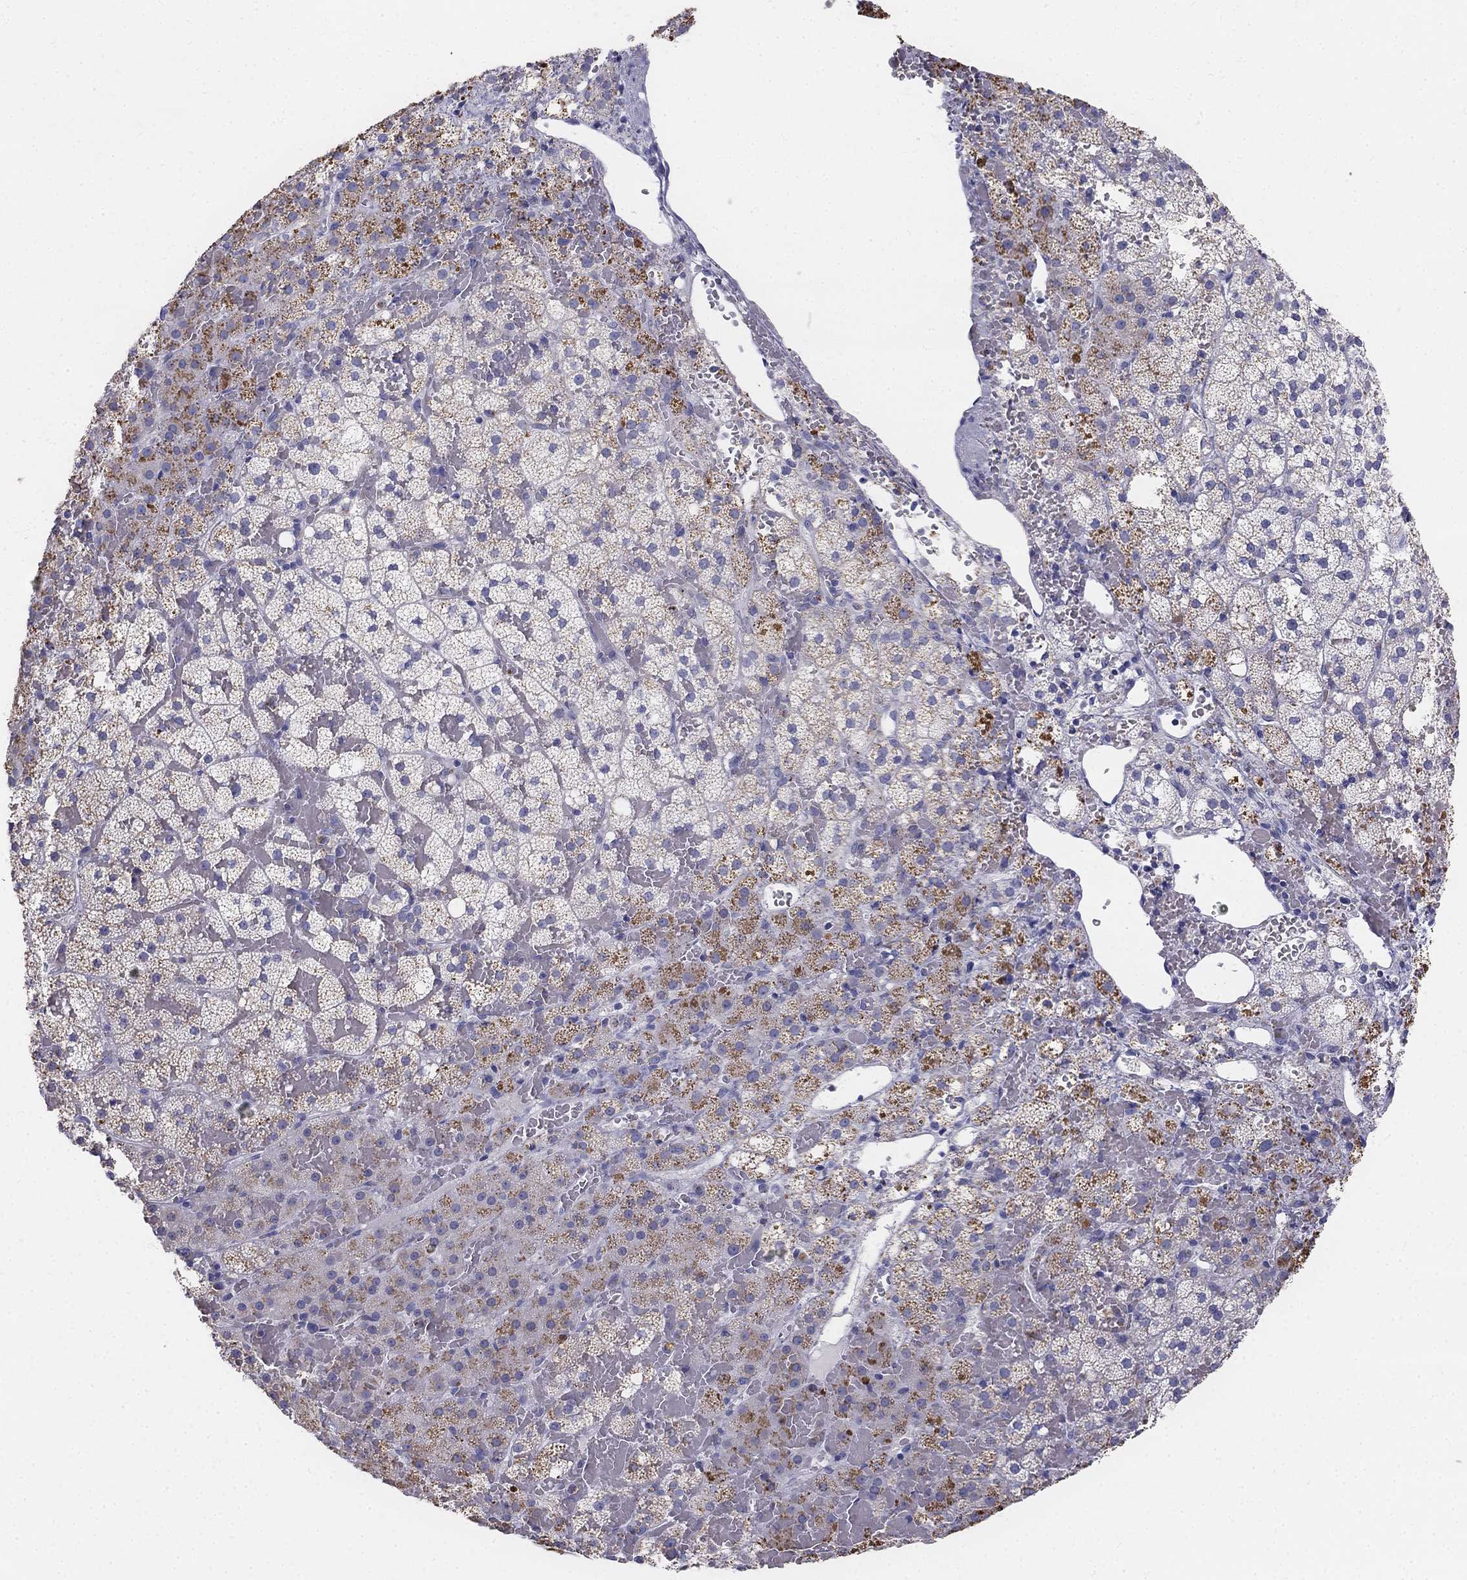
{"staining": {"intensity": "moderate", "quantity": "<25%", "location": "cytoplasmic/membranous"}, "tissue": "adrenal gland", "cell_type": "Glandular cells", "image_type": "normal", "snomed": [{"axis": "morphology", "description": "Normal tissue, NOS"}, {"axis": "topography", "description": "Adrenal gland"}], "caption": "Immunohistochemical staining of normal human adrenal gland reveals <25% levels of moderate cytoplasmic/membranous protein positivity in approximately <25% of glandular cells.", "gene": "ALOXE3", "patient": {"sex": "male", "age": 53}}